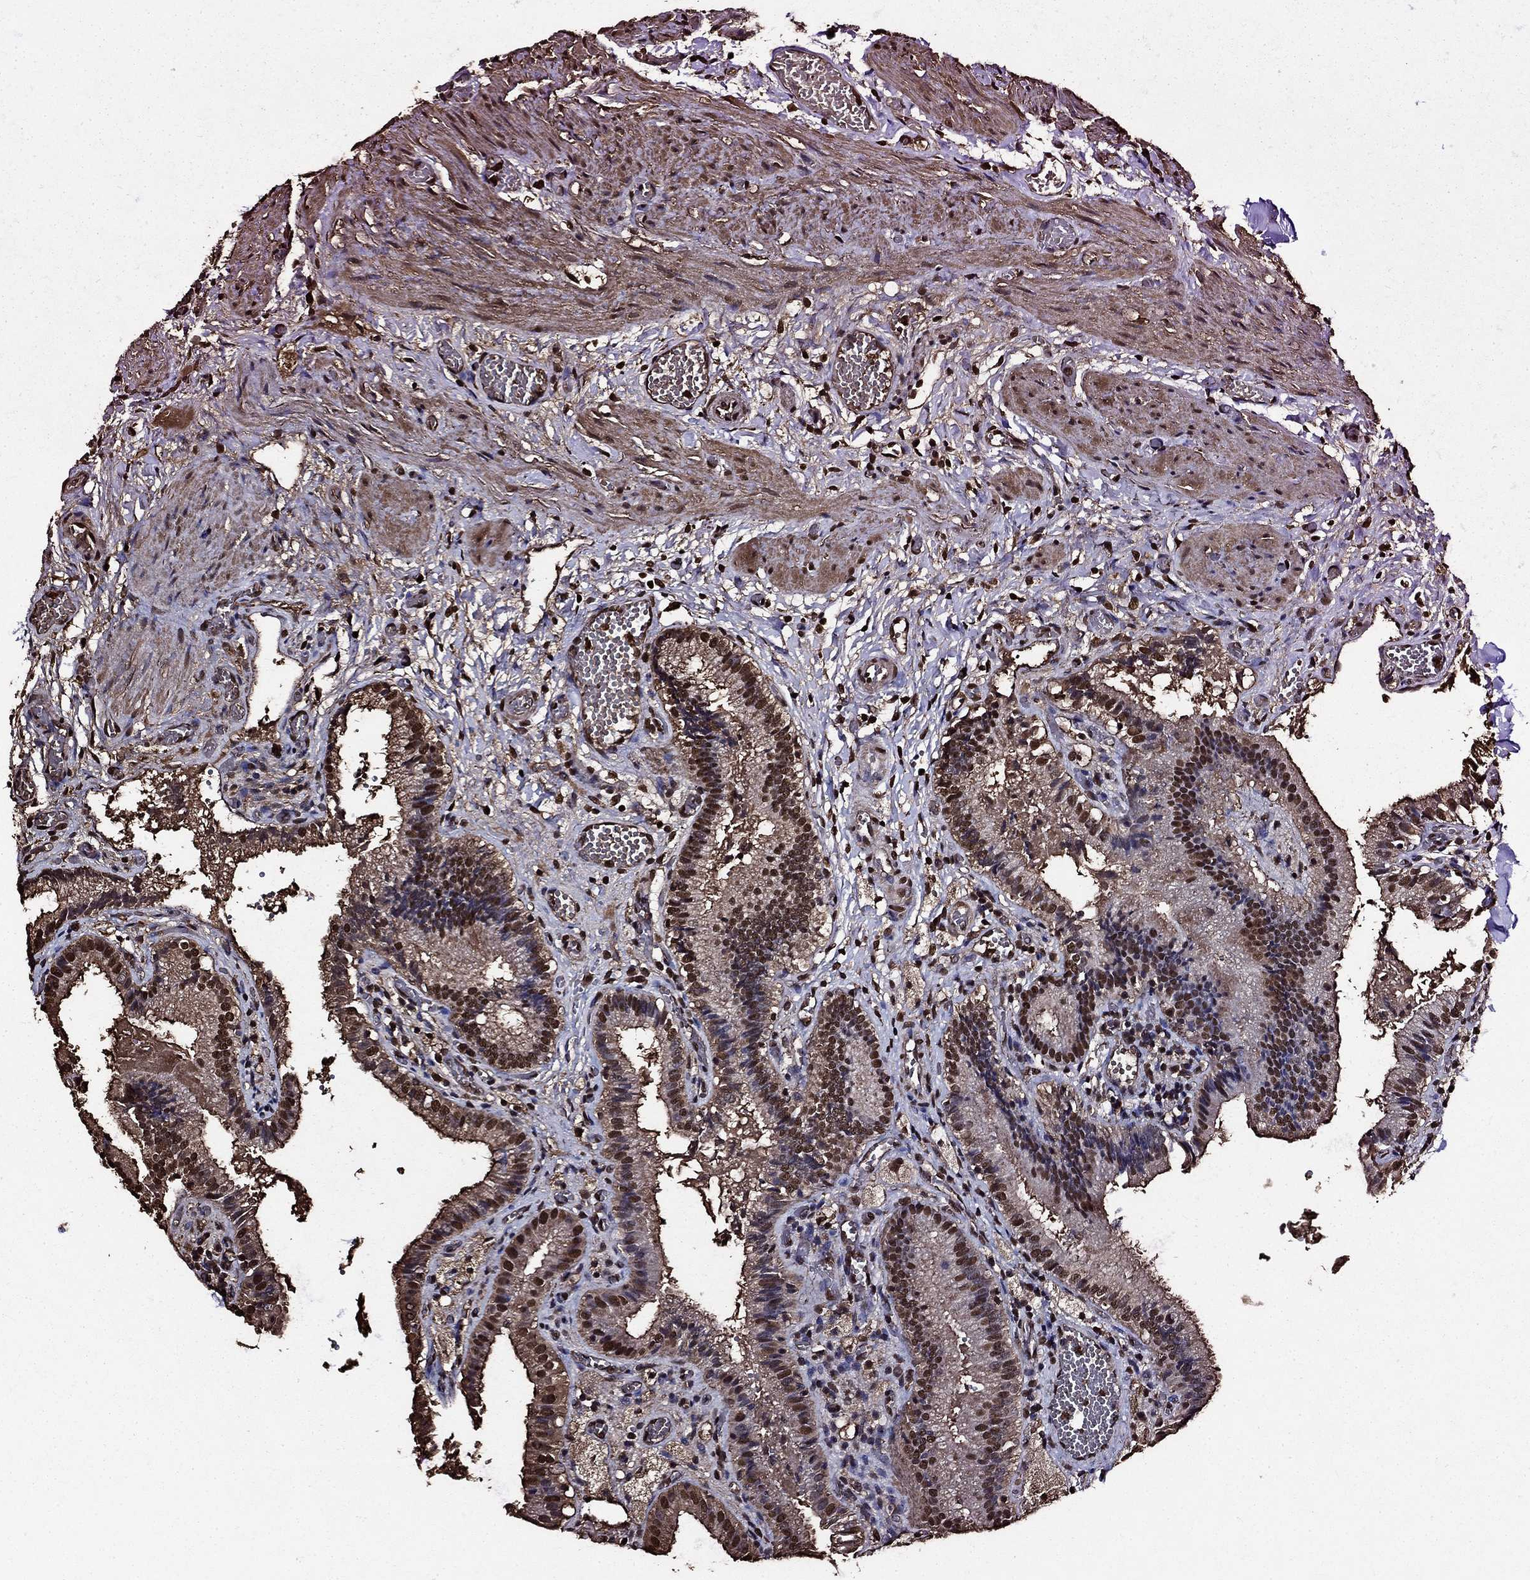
{"staining": {"intensity": "moderate", "quantity": "<25%", "location": "nuclear"}, "tissue": "gallbladder", "cell_type": "Glandular cells", "image_type": "normal", "snomed": [{"axis": "morphology", "description": "Normal tissue, NOS"}, {"axis": "topography", "description": "Gallbladder"}], "caption": "Protein expression analysis of benign gallbladder displays moderate nuclear positivity in approximately <25% of glandular cells.", "gene": "GAPDH", "patient": {"sex": "female", "age": 24}}